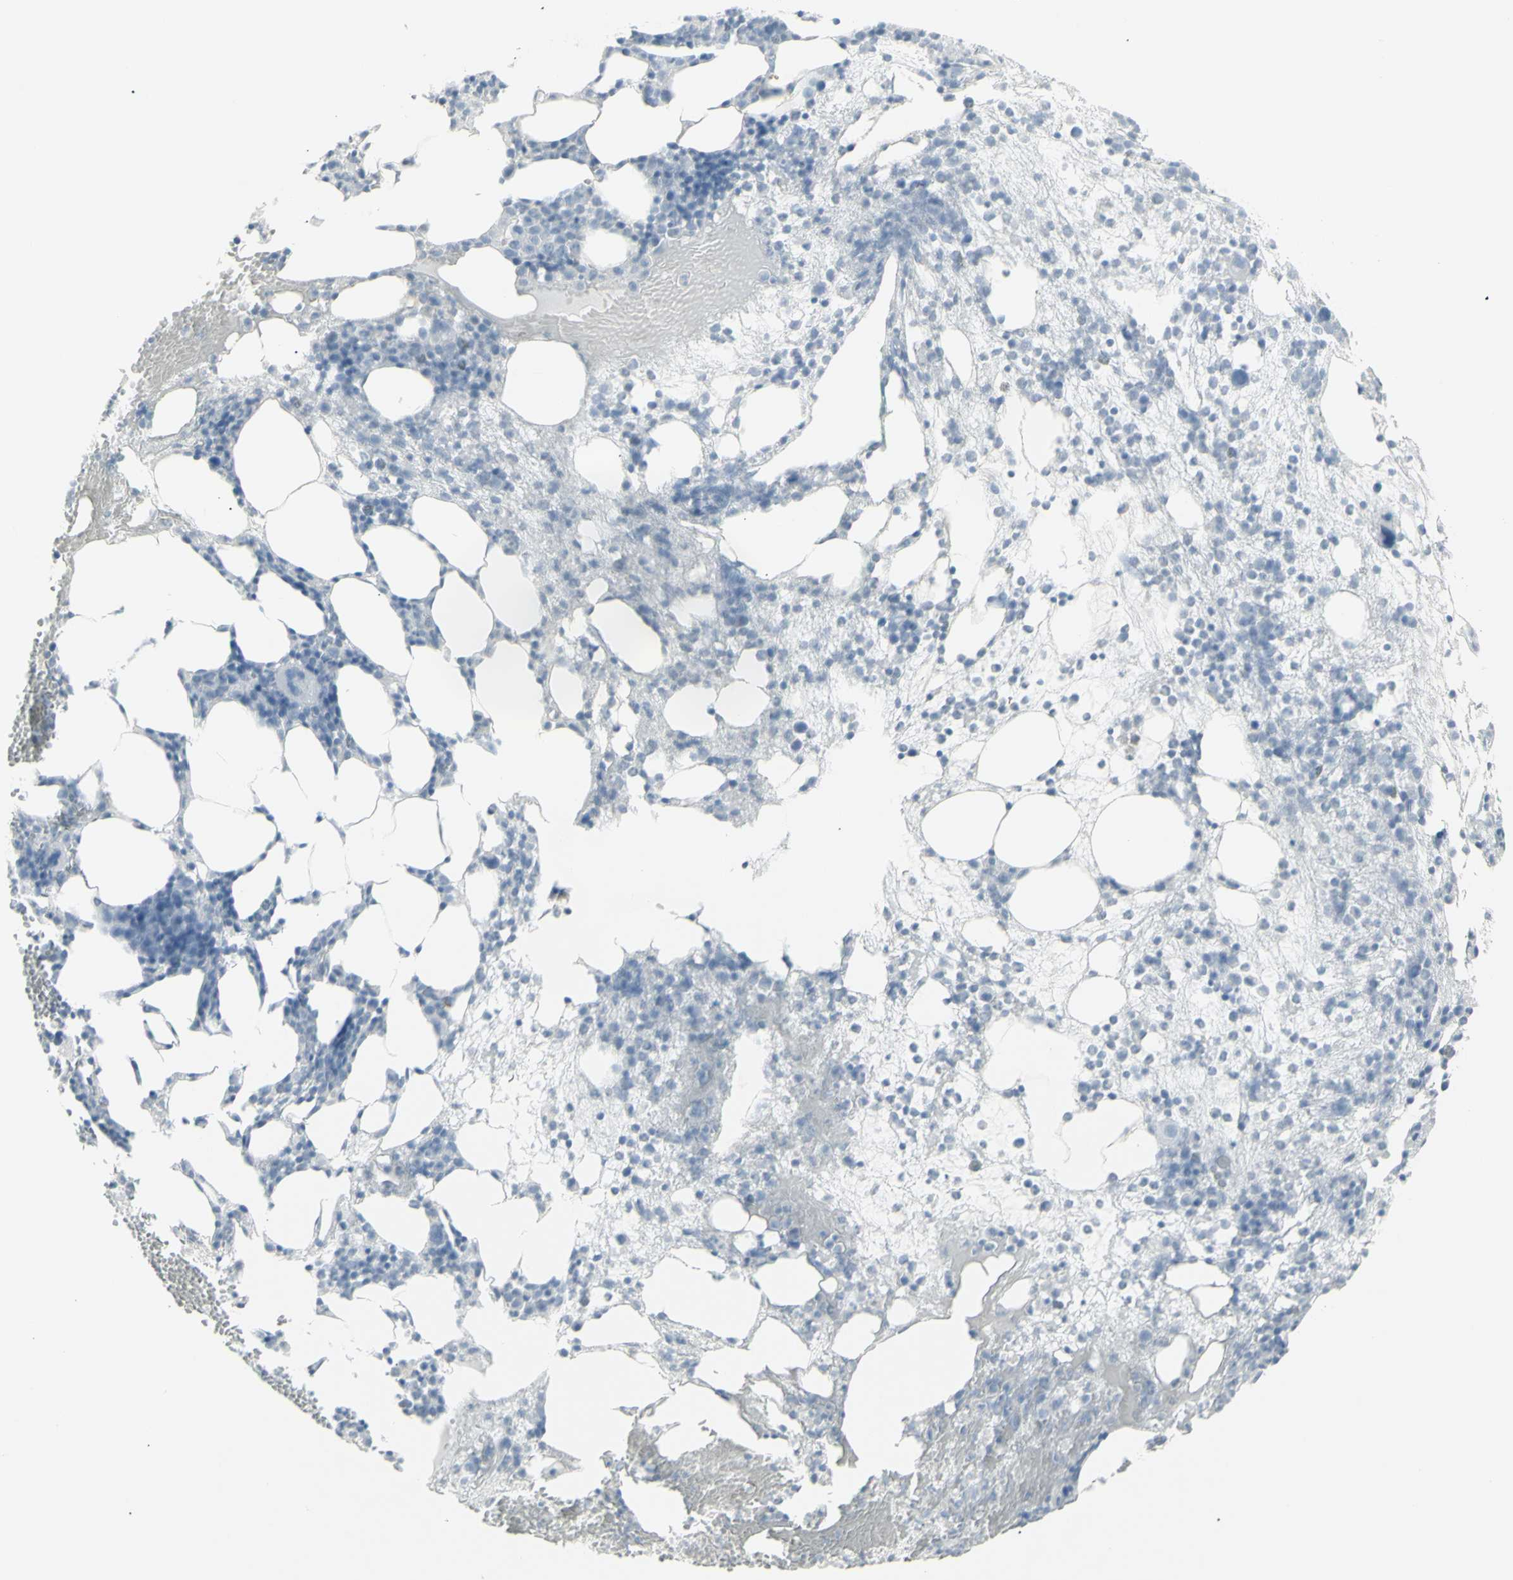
{"staining": {"intensity": "negative", "quantity": "none", "location": "none"}, "tissue": "bone marrow", "cell_type": "Hematopoietic cells", "image_type": "normal", "snomed": [{"axis": "morphology", "description": "Normal tissue, NOS"}, {"axis": "morphology", "description": "Inflammation, NOS"}, {"axis": "topography", "description": "Bone marrow"}], "caption": "DAB (3,3'-diaminobenzidine) immunohistochemical staining of normal human bone marrow exhibits no significant expression in hematopoietic cells.", "gene": "YBX2", "patient": {"sex": "female", "age": 79}}